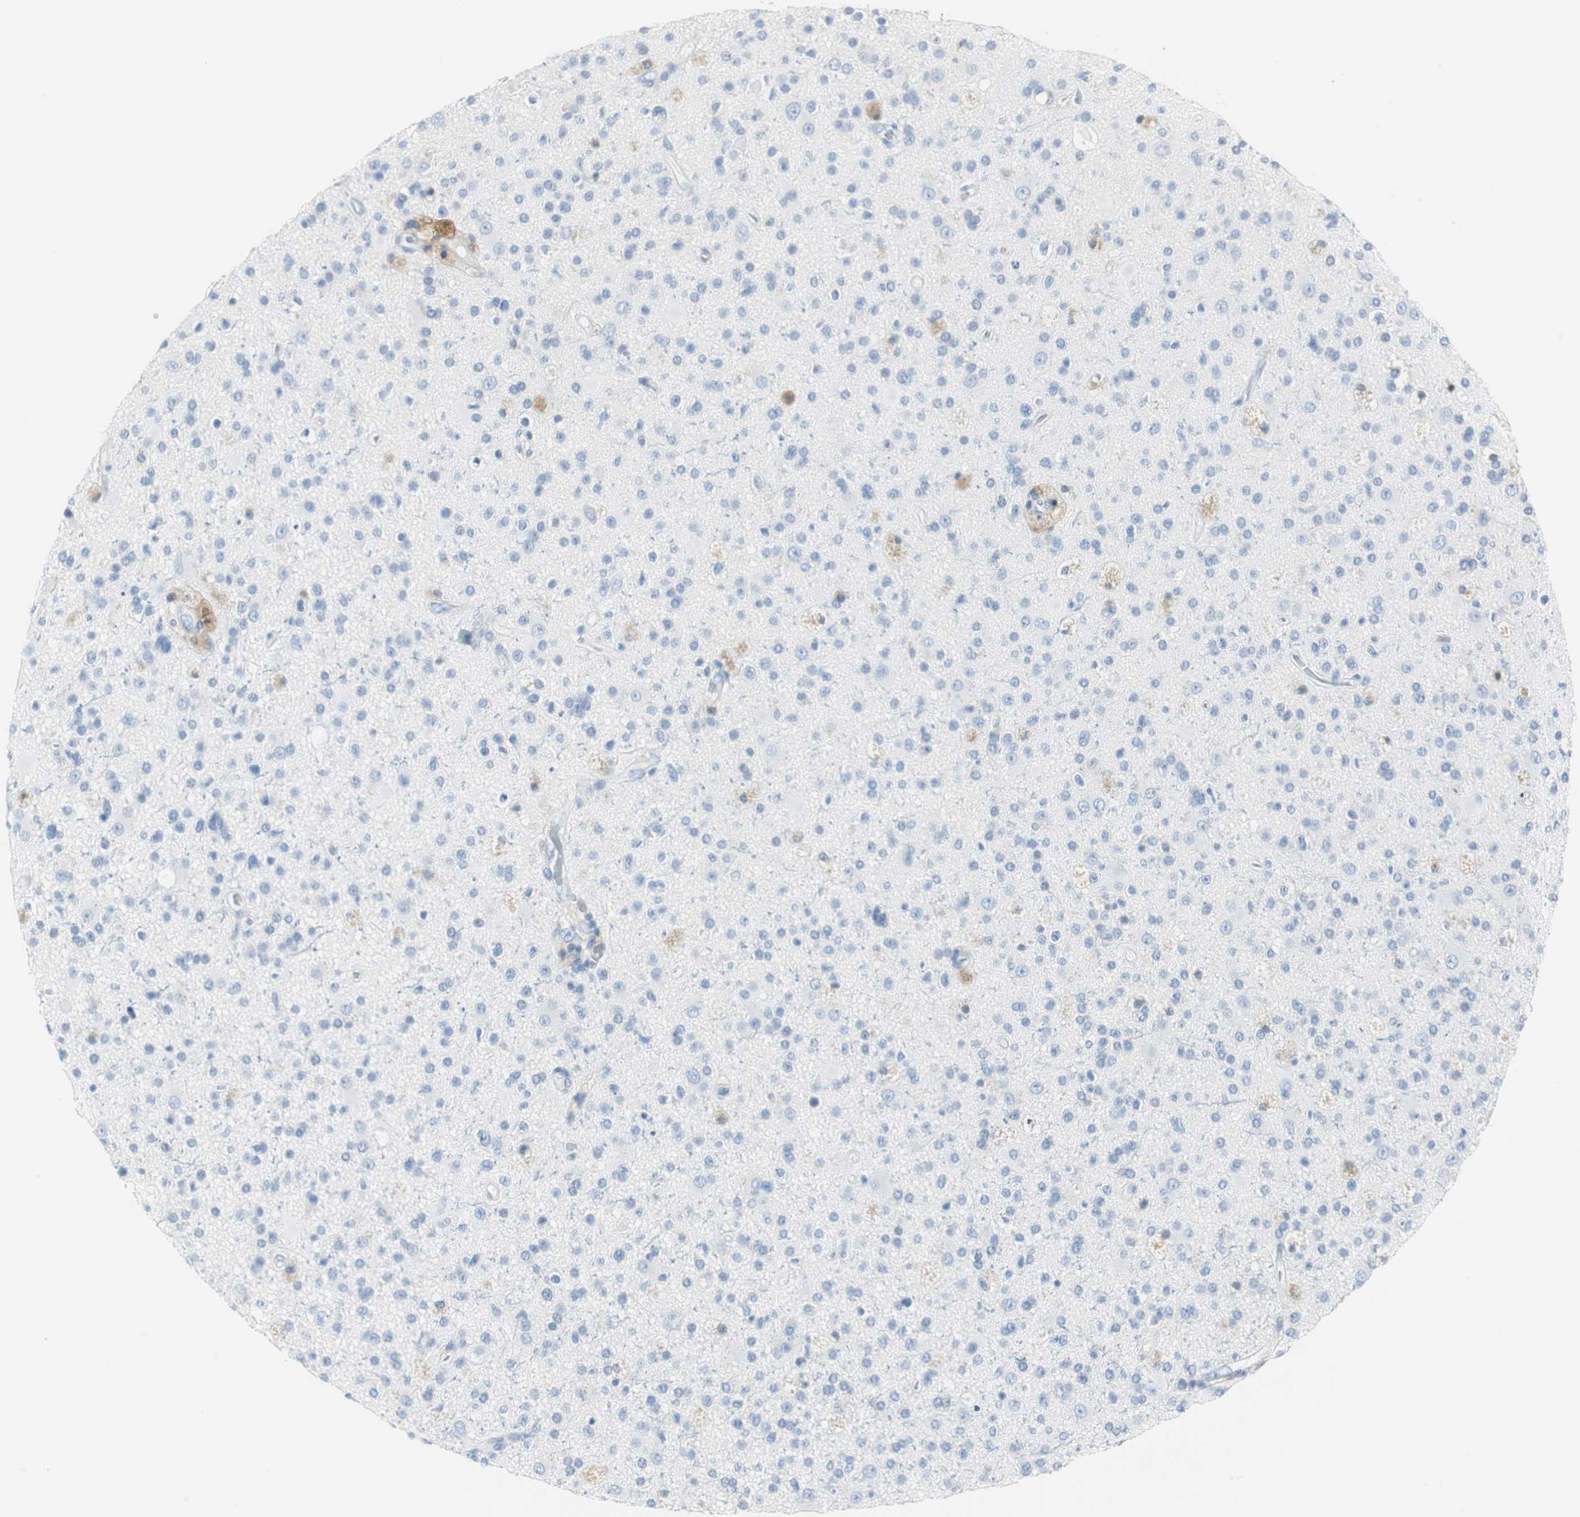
{"staining": {"intensity": "negative", "quantity": "none", "location": "none"}, "tissue": "glioma", "cell_type": "Tumor cells", "image_type": "cancer", "snomed": [{"axis": "morphology", "description": "Glioma, malignant, High grade"}, {"axis": "topography", "description": "Brain"}], "caption": "Tumor cells show no significant protein expression in high-grade glioma (malignant). The staining is performed using DAB brown chromogen with nuclei counter-stained in using hematoxylin.", "gene": "FBP1", "patient": {"sex": "male", "age": 33}}